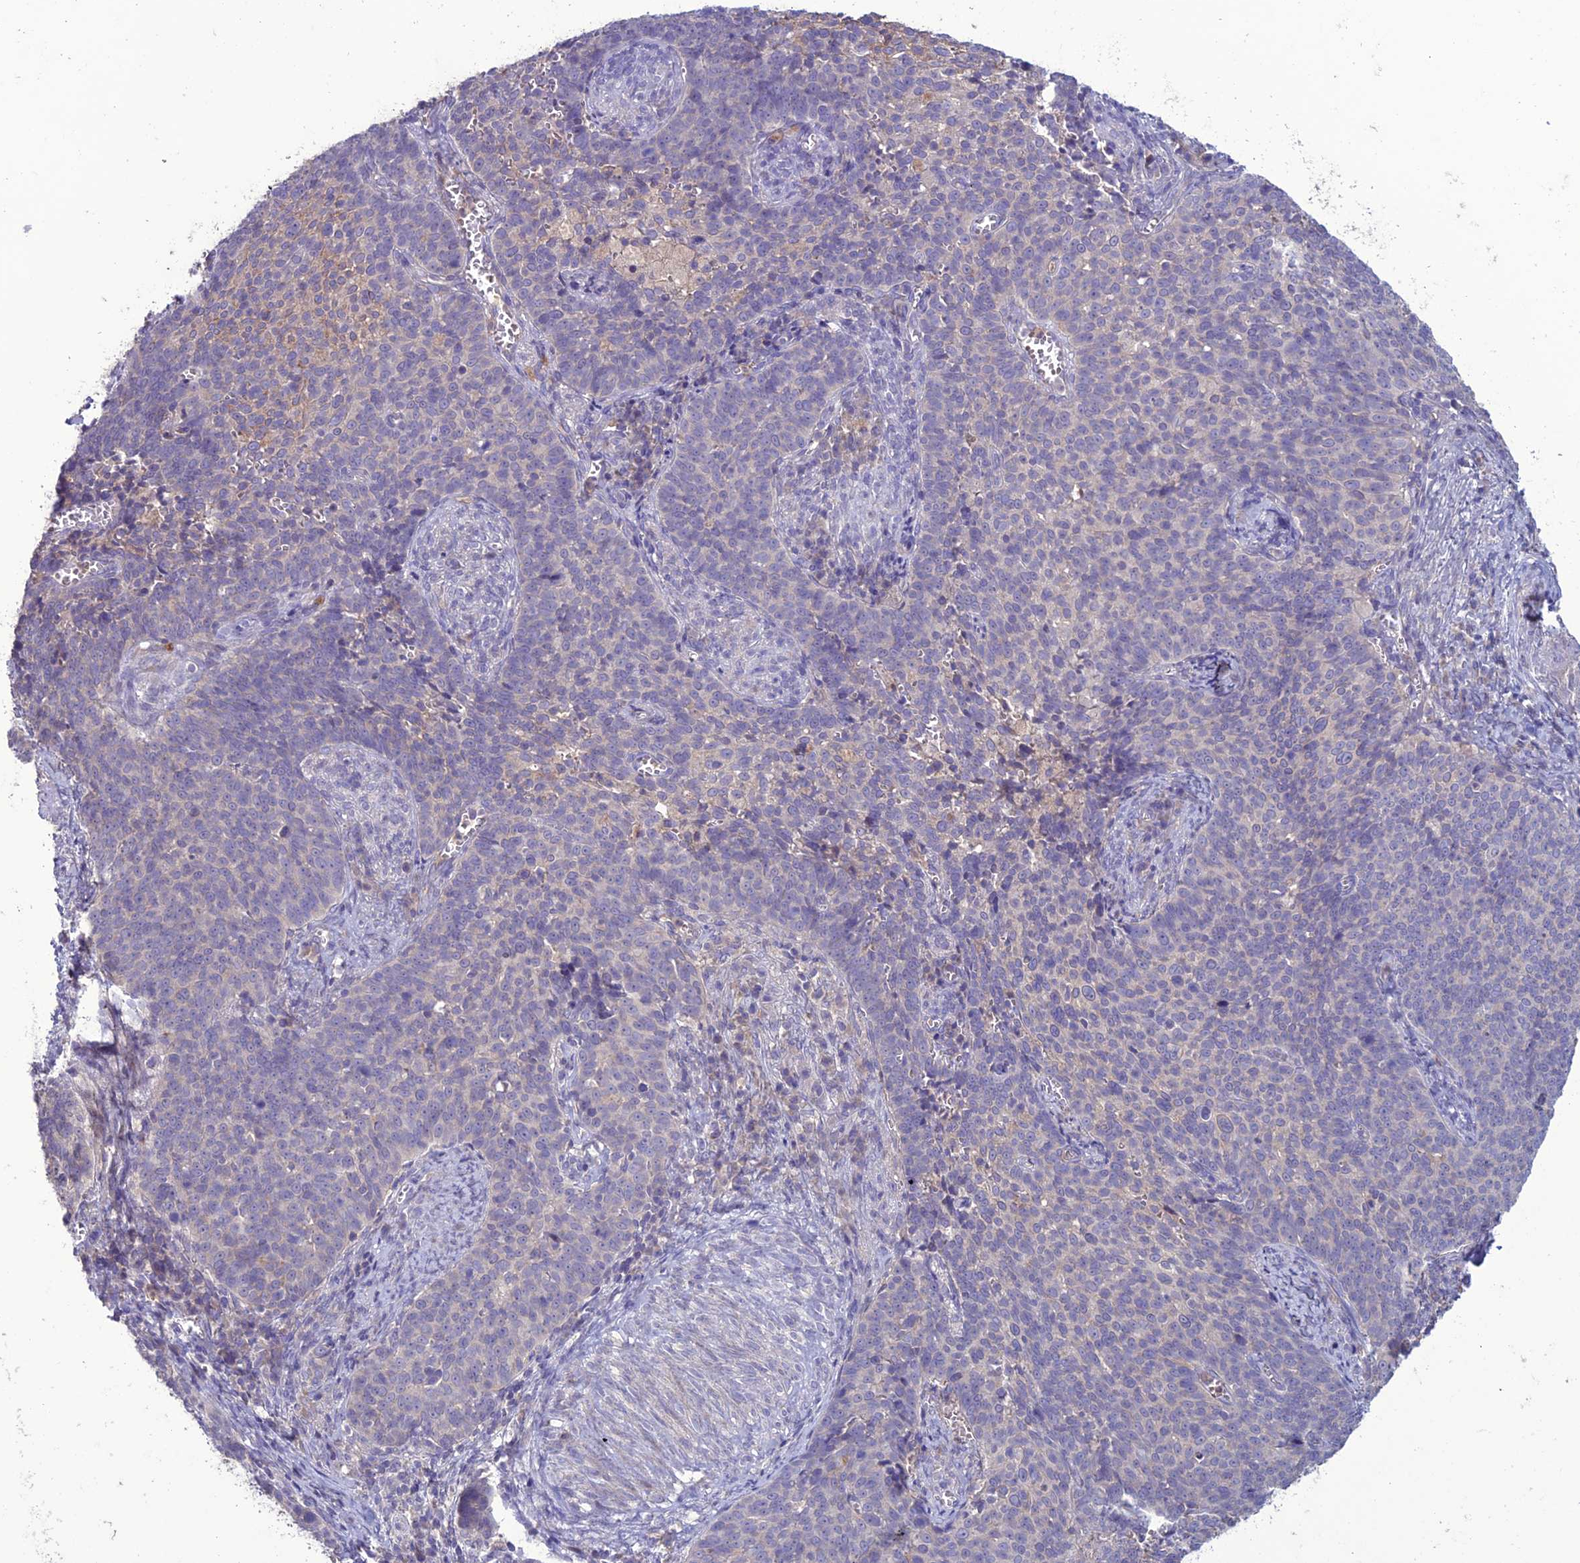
{"staining": {"intensity": "negative", "quantity": "none", "location": "none"}, "tissue": "cervical cancer", "cell_type": "Tumor cells", "image_type": "cancer", "snomed": [{"axis": "morphology", "description": "Normal tissue, NOS"}, {"axis": "morphology", "description": "Squamous cell carcinoma, NOS"}, {"axis": "topography", "description": "Cervix"}], "caption": "Immunohistochemistry photomicrograph of squamous cell carcinoma (cervical) stained for a protein (brown), which reveals no positivity in tumor cells.", "gene": "C2orf76", "patient": {"sex": "female", "age": 39}}